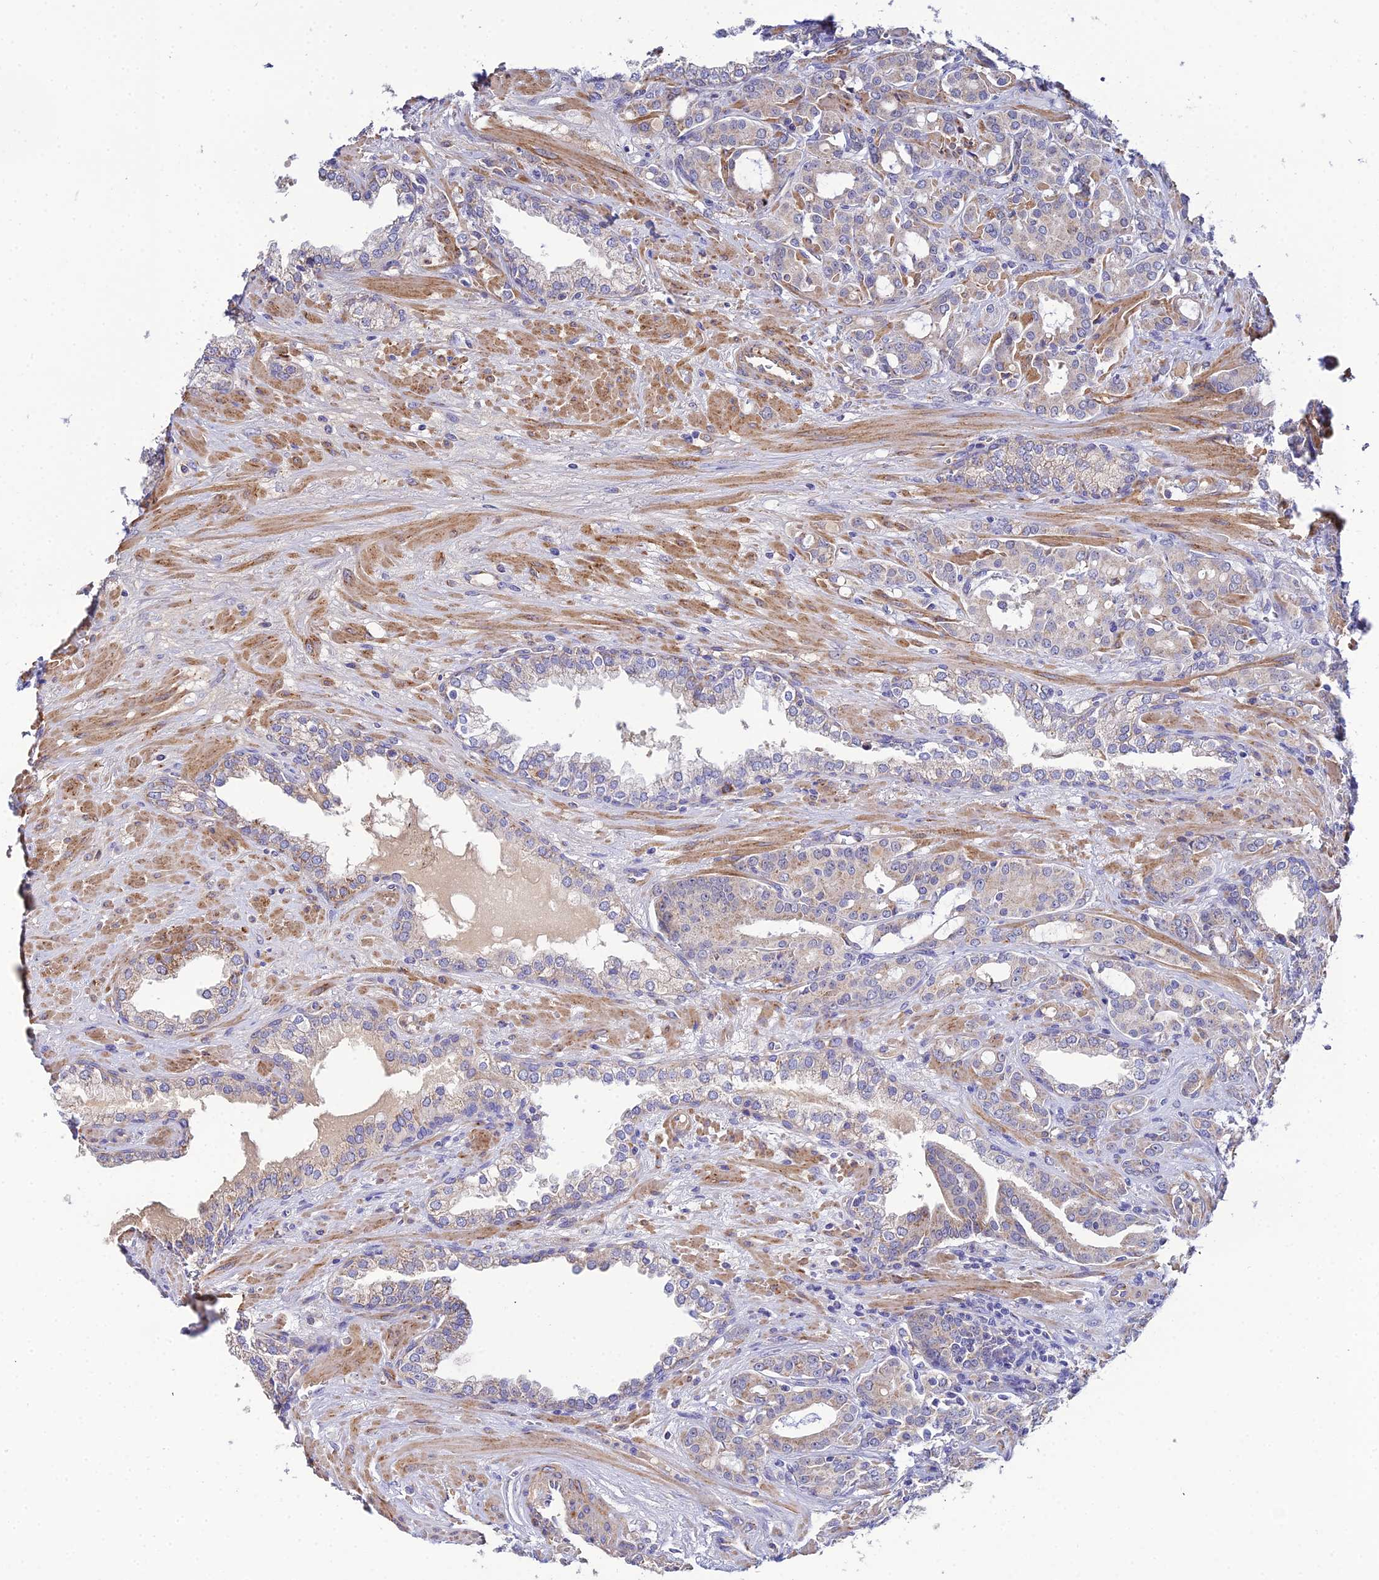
{"staining": {"intensity": "weak", "quantity": "25%-75%", "location": "cytoplasmic/membranous"}, "tissue": "prostate cancer", "cell_type": "Tumor cells", "image_type": "cancer", "snomed": [{"axis": "morphology", "description": "Adenocarcinoma, High grade"}, {"axis": "topography", "description": "Prostate"}], "caption": "A low amount of weak cytoplasmic/membranous staining is present in approximately 25%-75% of tumor cells in adenocarcinoma (high-grade) (prostate) tissue.", "gene": "ACOT2", "patient": {"sex": "male", "age": 72}}